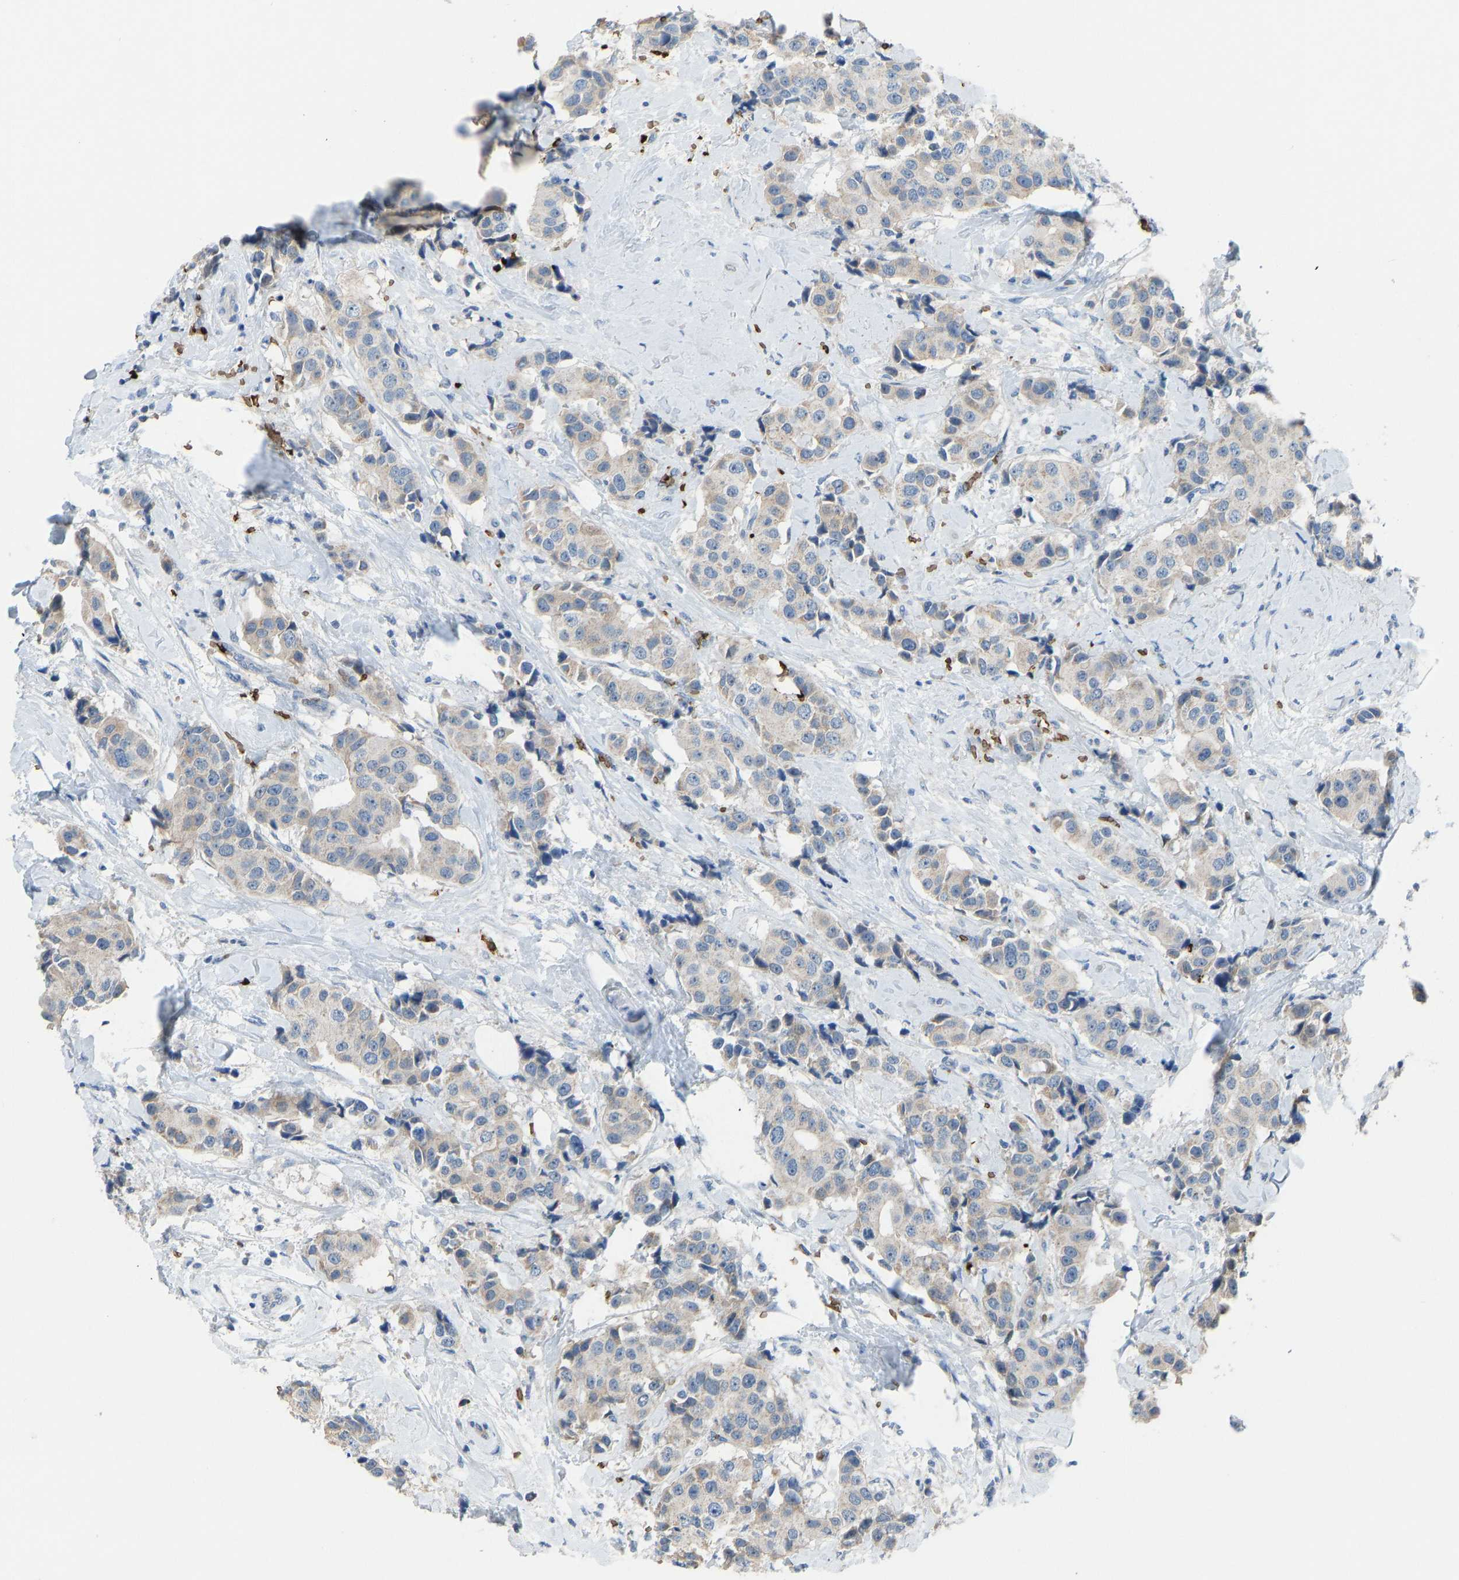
{"staining": {"intensity": "negative", "quantity": "none", "location": "none"}, "tissue": "breast cancer", "cell_type": "Tumor cells", "image_type": "cancer", "snomed": [{"axis": "morphology", "description": "Normal tissue, NOS"}, {"axis": "morphology", "description": "Duct carcinoma"}, {"axis": "topography", "description": "Breast"}], "caption": "This is an immunohistochemistry (IHC) micrograph of breast invasive ductal carcinoma. There is no positivity in tumor cells.", "gene": "PIGS", "patient": {"sex": "female", "age": 39}}